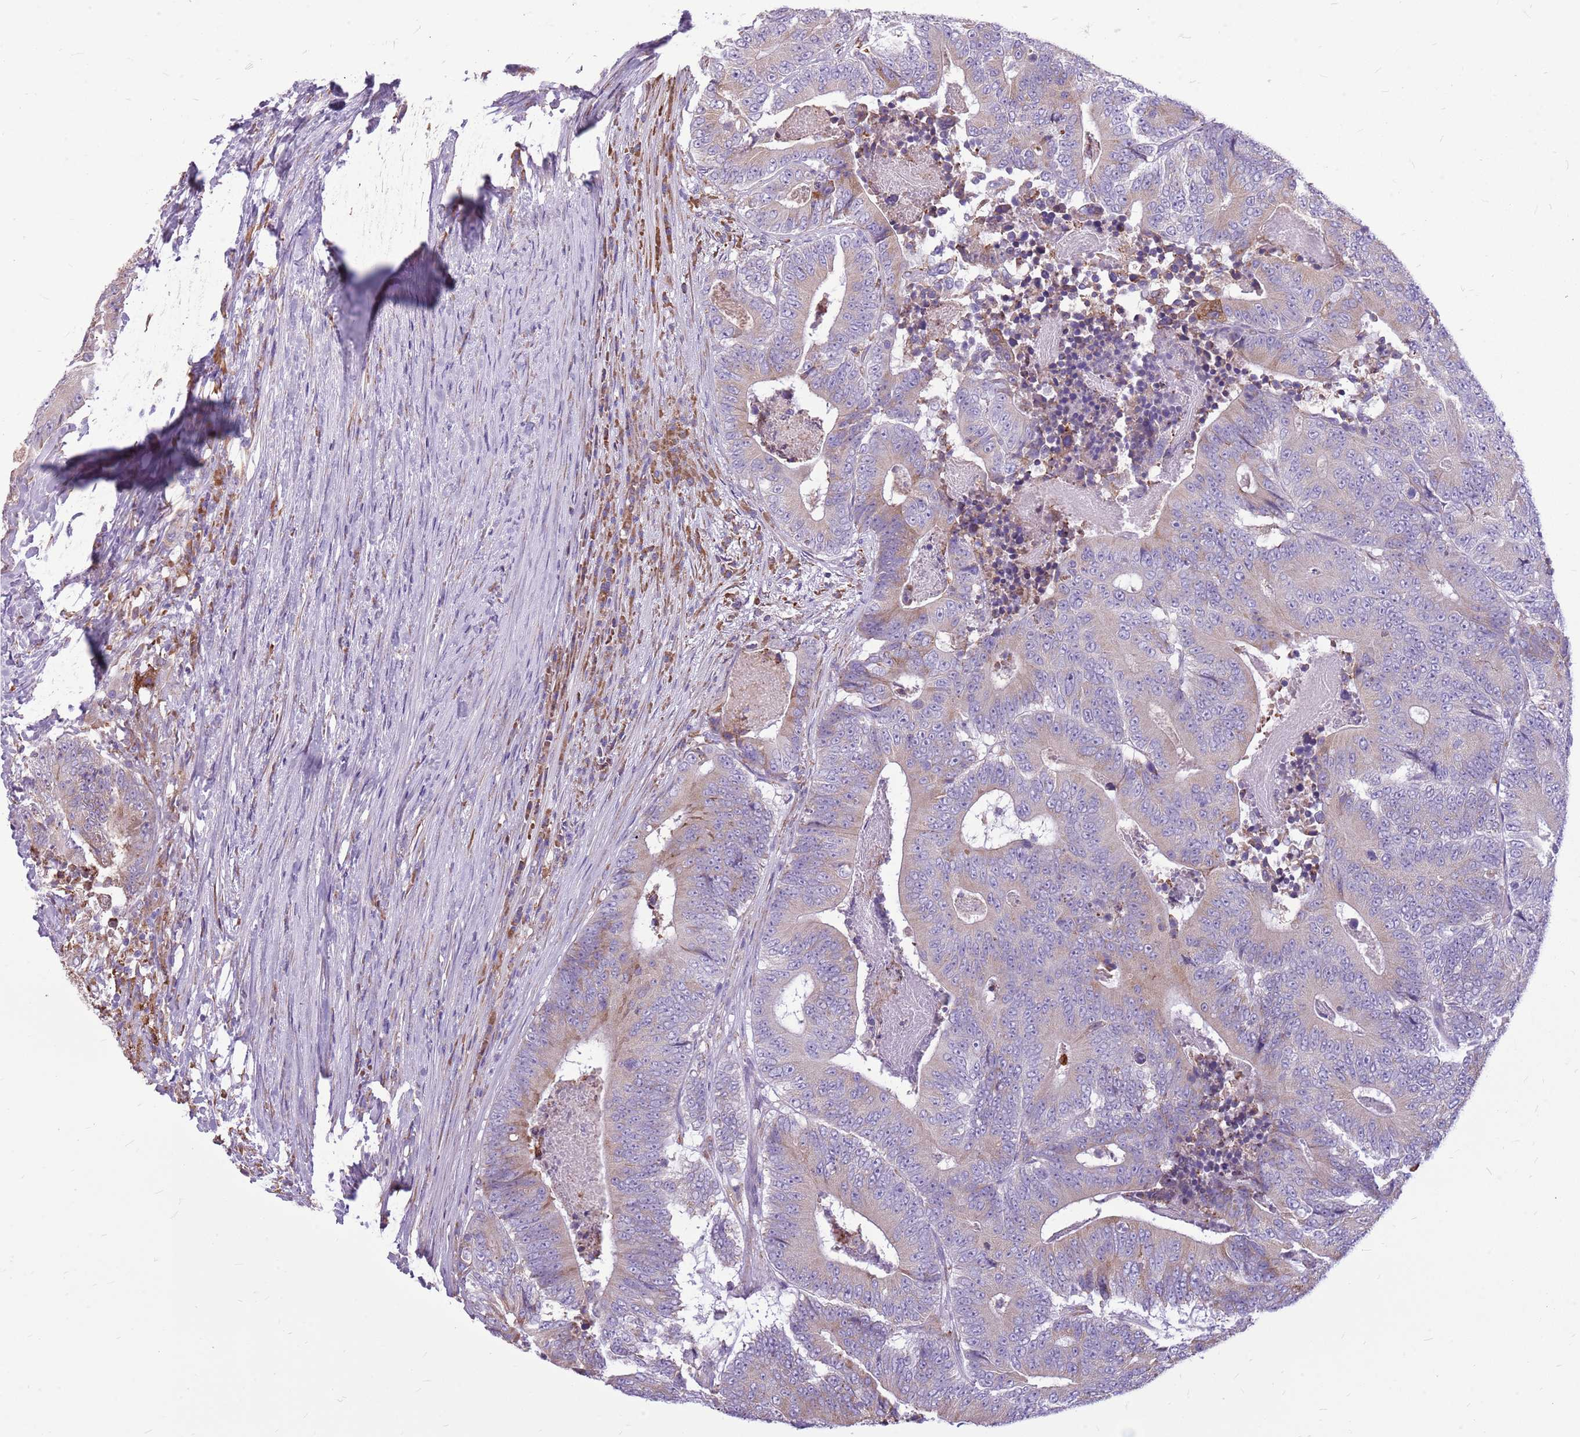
{"staining": {"intensity": "weak", "quantity": "<25%", "location": "cytoplasmic/membranous"}, "tissue": "colorectal cancer", "cell_type": "Tumor cells", "image_type": "cancer", "snomed": [{"axis": "morphology", "description": "Adenocarcinoma, NOS"}, {"axis": "topography", "description": "Colon"}], "caption": "An image of human colorectal adenocarcinoma is negative for staining in tumor cells.", "gene": "KCTD19", "patient": {"sex": "male", "age": 83}}